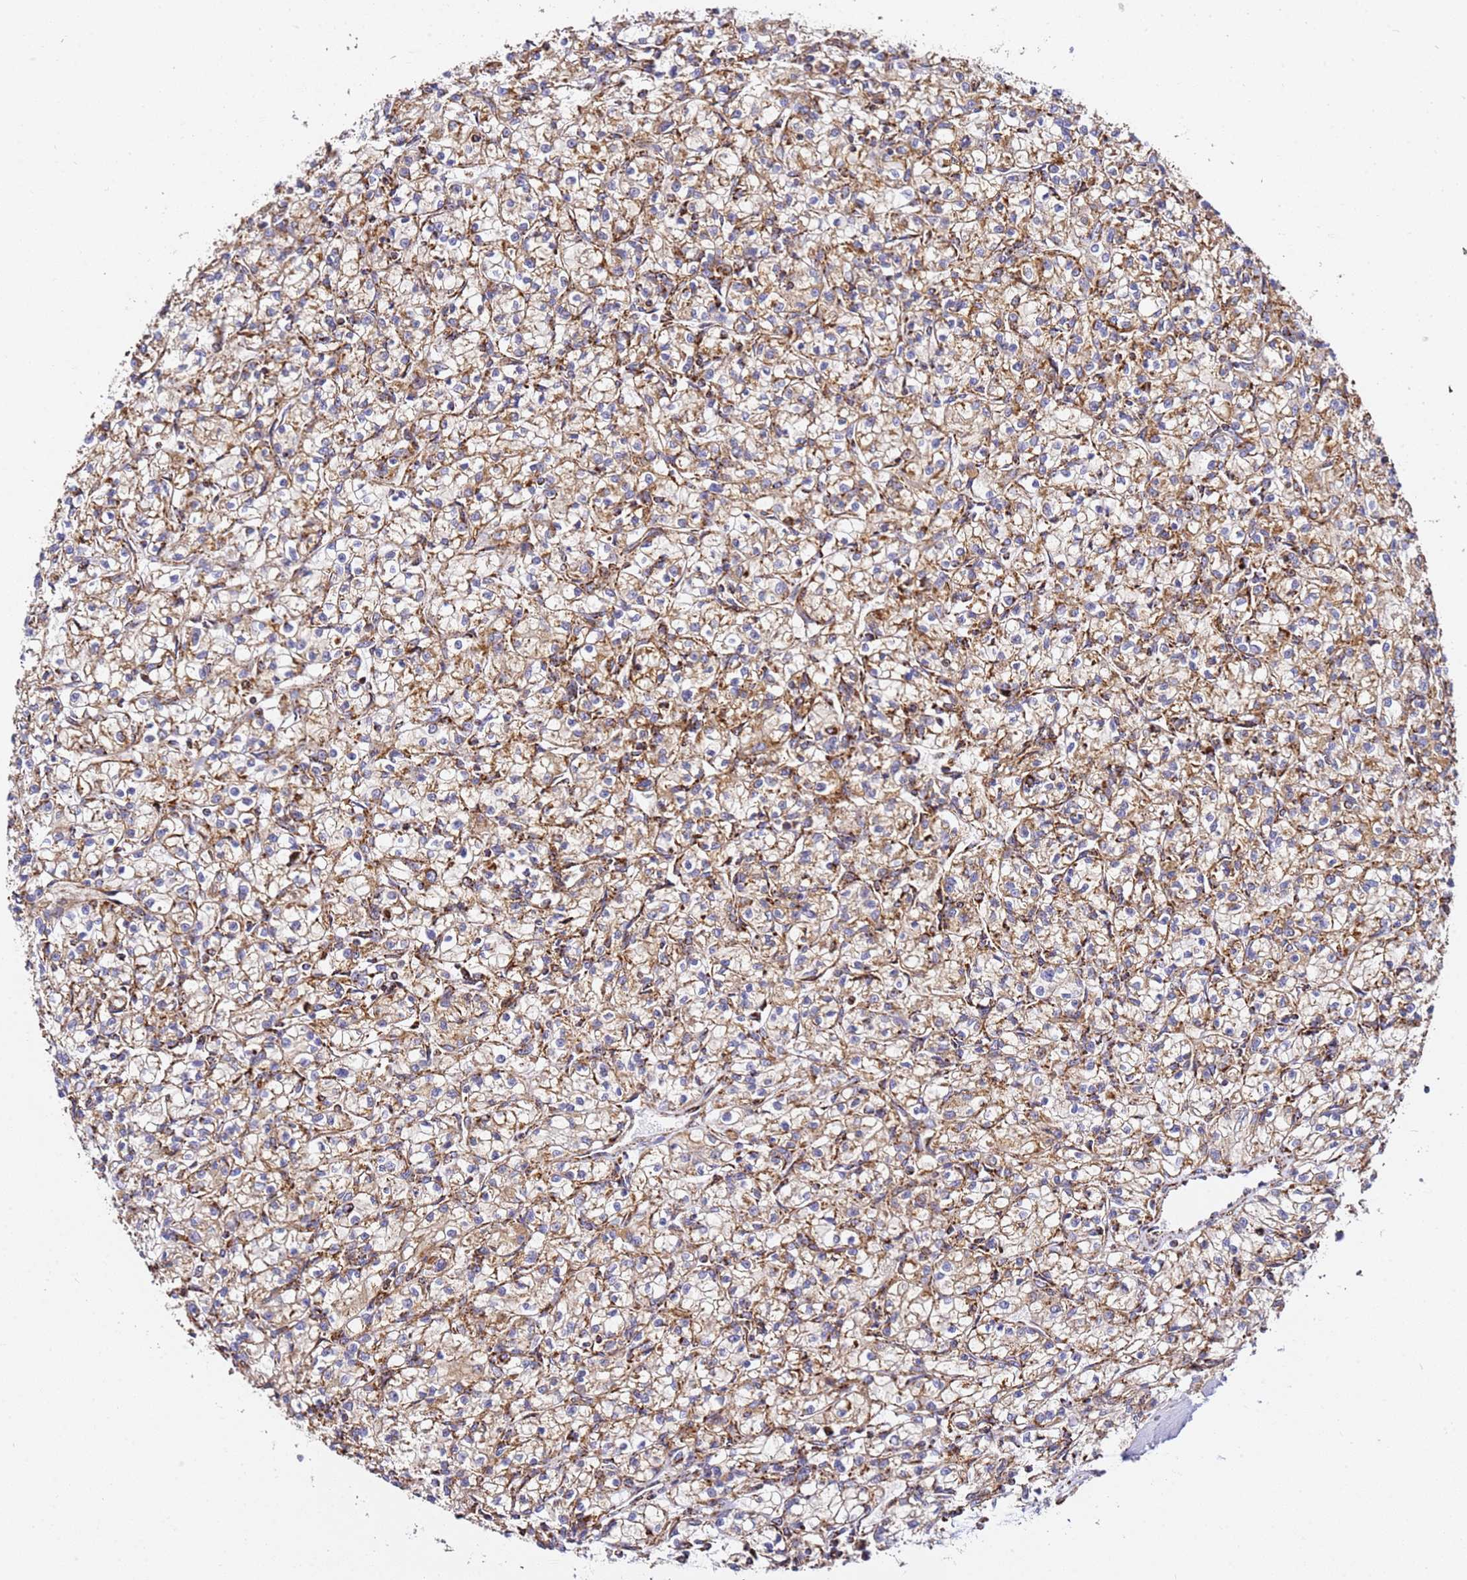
{"staining": {"intensity": "moderate", "quantity": ">75%", "location": "cytoplasmic/membranous"}, "tissue": "renal cancer", "cell_type": "Tumor cells", "image_type": "cancer", "snomed": [{"axis": "morphology", "description": "Adenocarcinoma, NOS"}, {"axis": "topography", "description": "Kidney"}], "caption": "High-magnification brightfield microscopy of renal cancer (adenocarcinoma) stained with DAB (brown) and counterstained with hematoxylin (blue). tumor cells exhibit moderate cytoplasmic/membranous expression is appreciated in approximately>75% of cells. The staining was performed using DAB, with brown indicating positive protein expression. Nuclei are stained blue with hematoxylin.", "gene": "NDUFA3", "patient": {"sex": "female", "age": 59}}